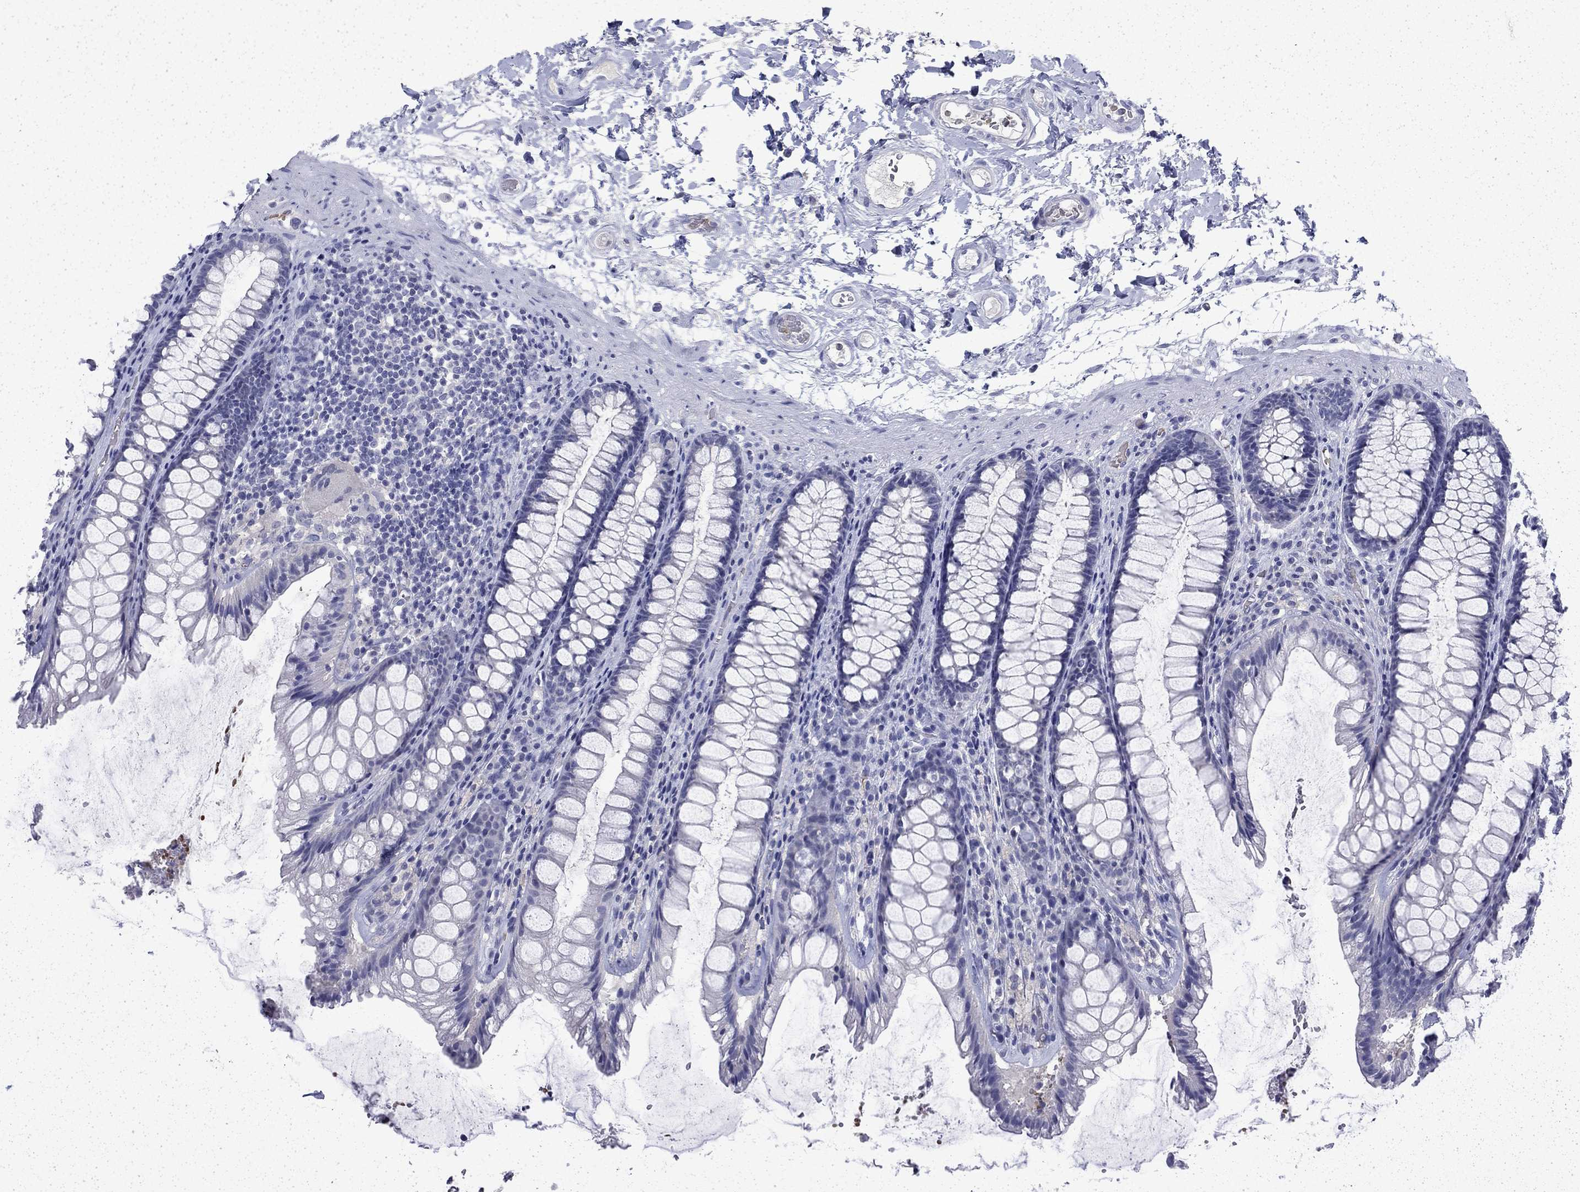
{"staining": {"intensity": "negative", "quantity": "none", "location": "none"}, "tissue": "rectum", "cell_type": "Glandular cells", "image_type": "normal", "snomed": [{"axis": "morphology", "description": "Normal tissue, NOS"}, {"axis": "topography", "description": "Rectum"}], "caption": "Immunohistochemistry (IHC) histopathology image of normal rectum: rectum stained with DAB (3,3'-diaminobenzidine) displays no significant protein expression in glandular cells.", "gene": "ENPP6", "patient": {"sex": "male", "age": 72}}